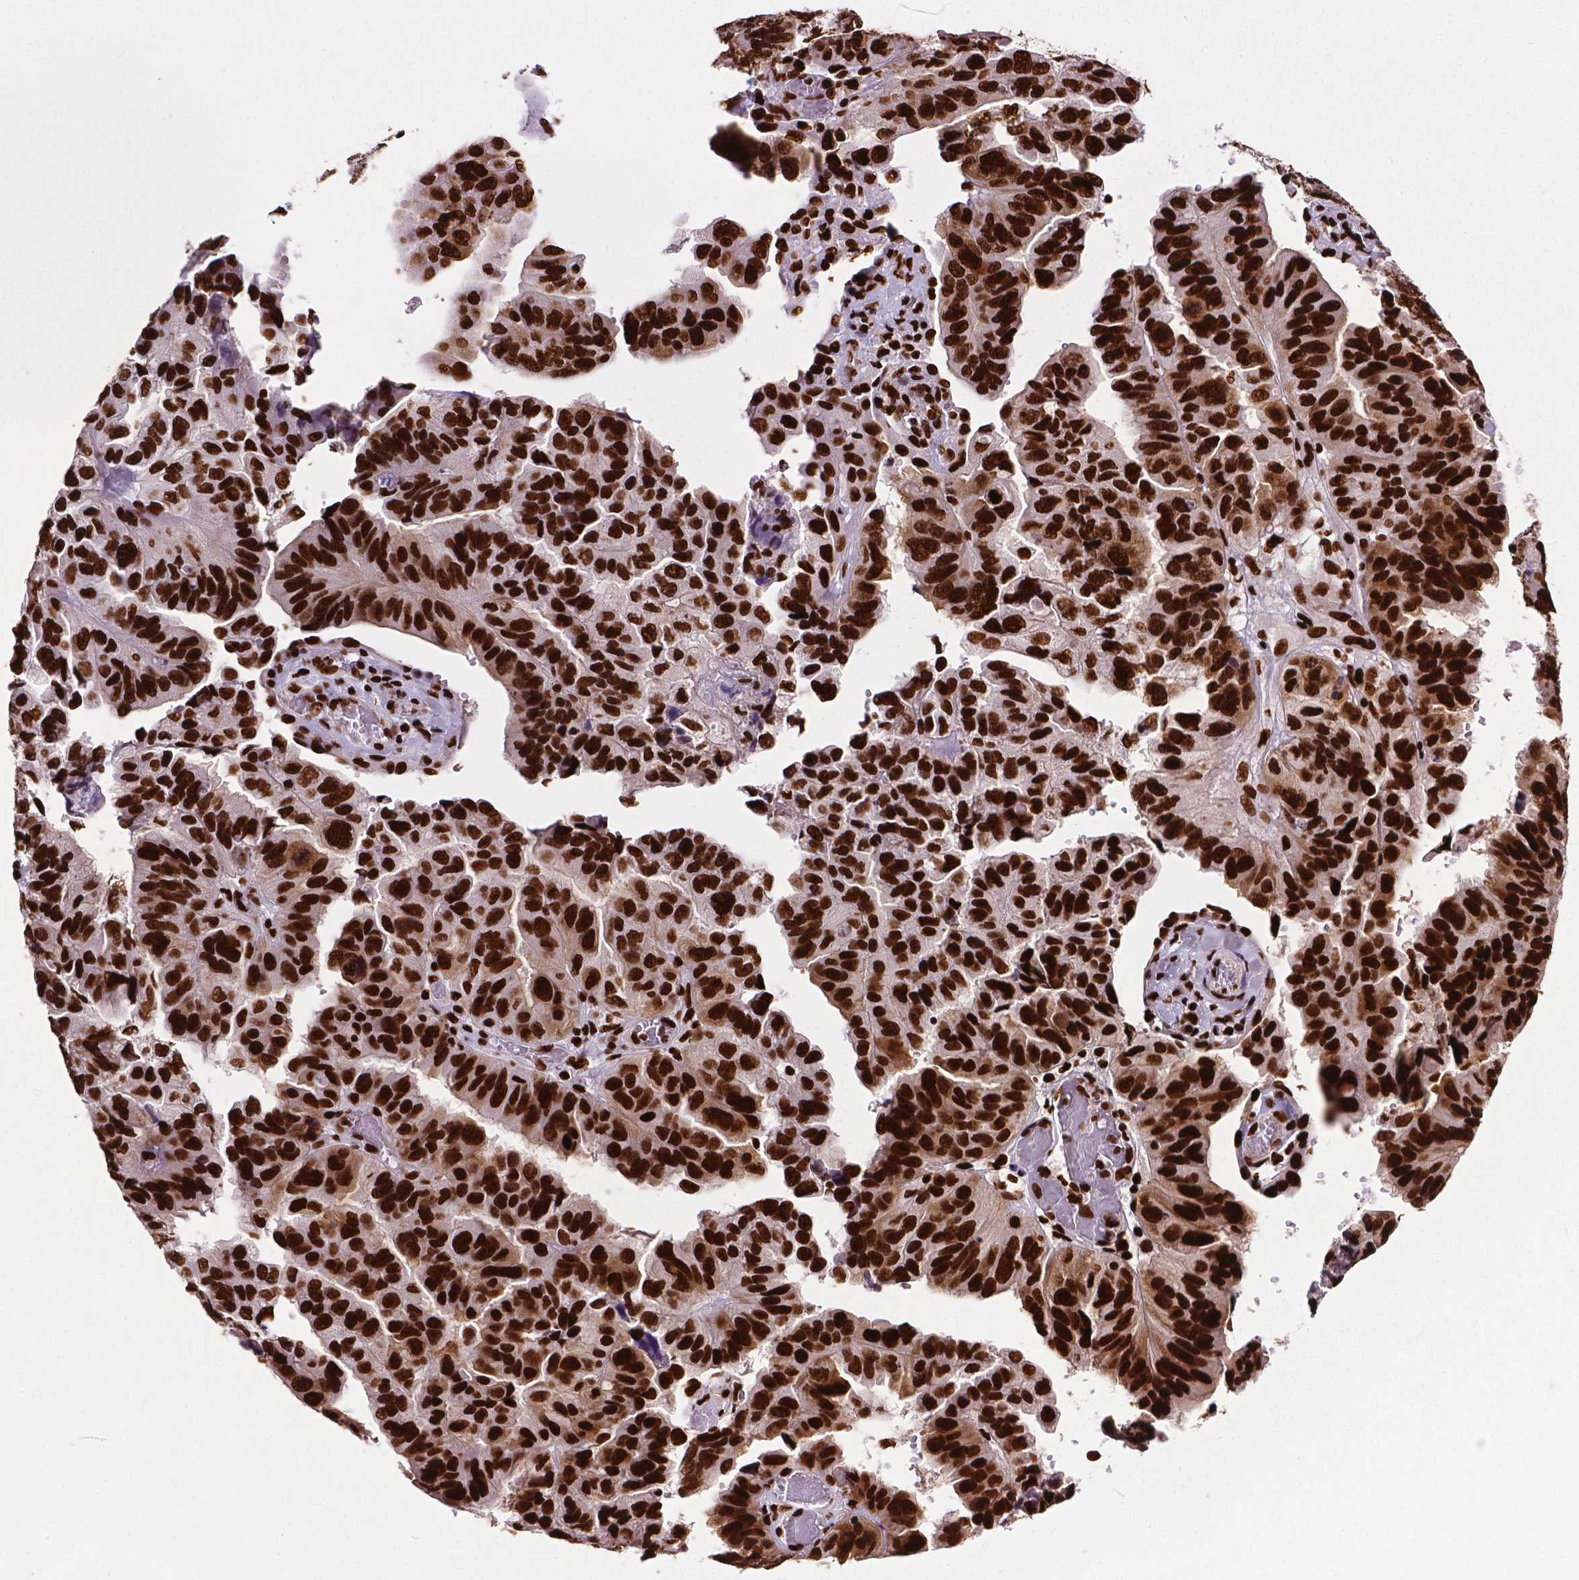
{"staining": {"intensity": "strong", "quantity": ">75%", "location": "nuclear"}, "tissue": "ovarian cancer", "cell_type": "Tumor cells", "image_type": "cancer", "snomed": [{"axis": "morphology", "description": "Cystadenocarcinoma, serous, NOS"}, {"axis": "topography", "description": "Ovary"}], "caption": "High-power microscopy captured an immunohistochemistry micrograph of ovarian cancer (serous cystadenocarcinoma), revealing strong nuclear positivity in approximately >75% of tumor cells. Immunohistochemistry (ihc) stains the protein in brown and the nuclei are stained blue.", "gene": "SMIM5", "patient": {"sex": "female", "age": 79}}